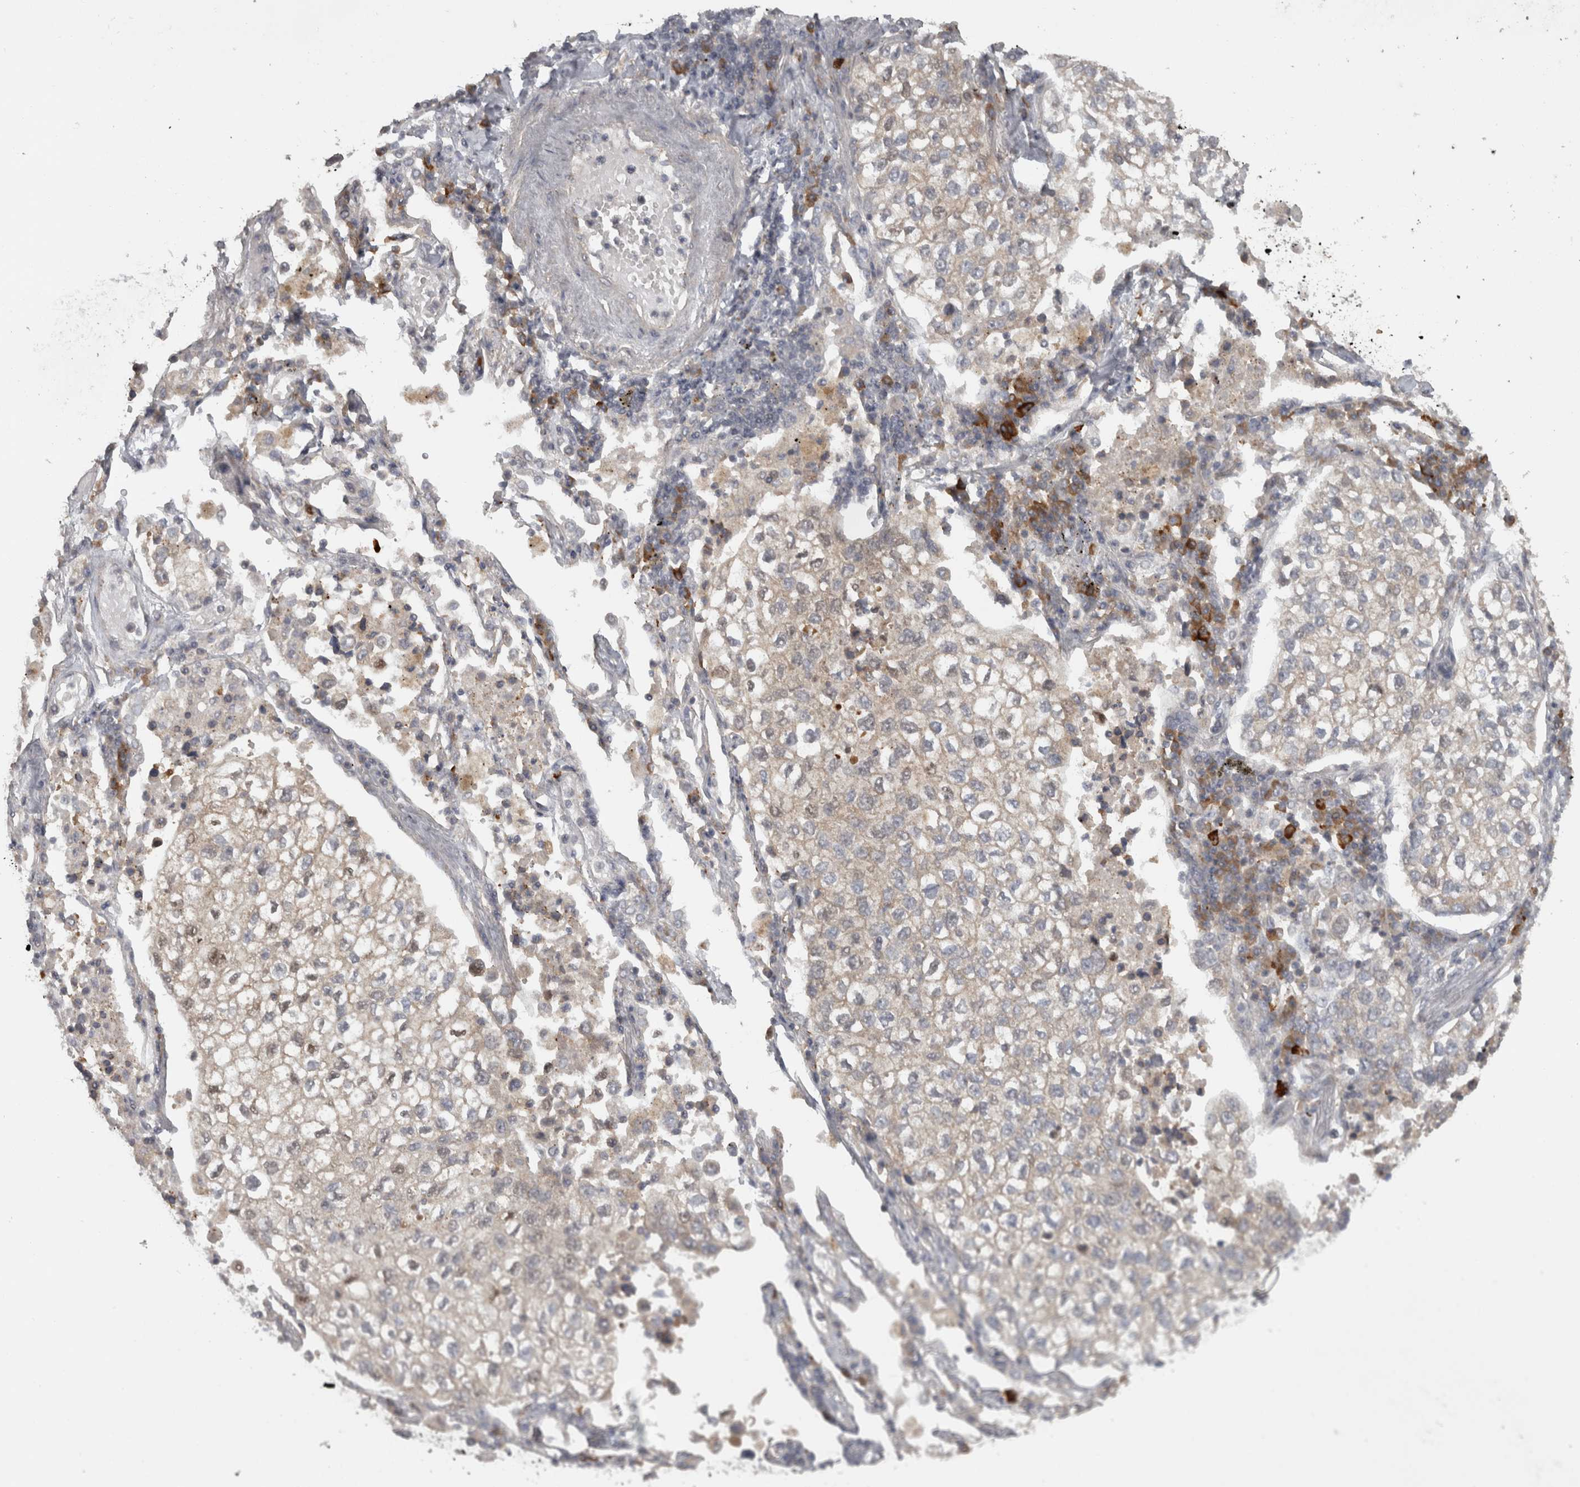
{"staining": {"intensity": "weak", "quantity": ">75%", "location": "cytoplasmic/membranous"}, "tissue": "lung cancer", "cell_type": "Tumor cells", "image_type": "cancer", "snomed": [{"axis": "morphology", "description": "Adenocarcinoma, NOS"}, {"axis": "topography", "description": "Lung"}], "caption": "High-power microscopy captured an immunohistochemistry micrograph of adenocarcinoma (lung), revealing weak cytoplasmic/membranous positivity in about >75% of tumor cells. Using DAB (brown) and hematoxylin (blue) stains, captured at high magnification using brightfield microscopy.", "gene": "SLCO5A1", "patient": {"sex": "male", "age": 63}}